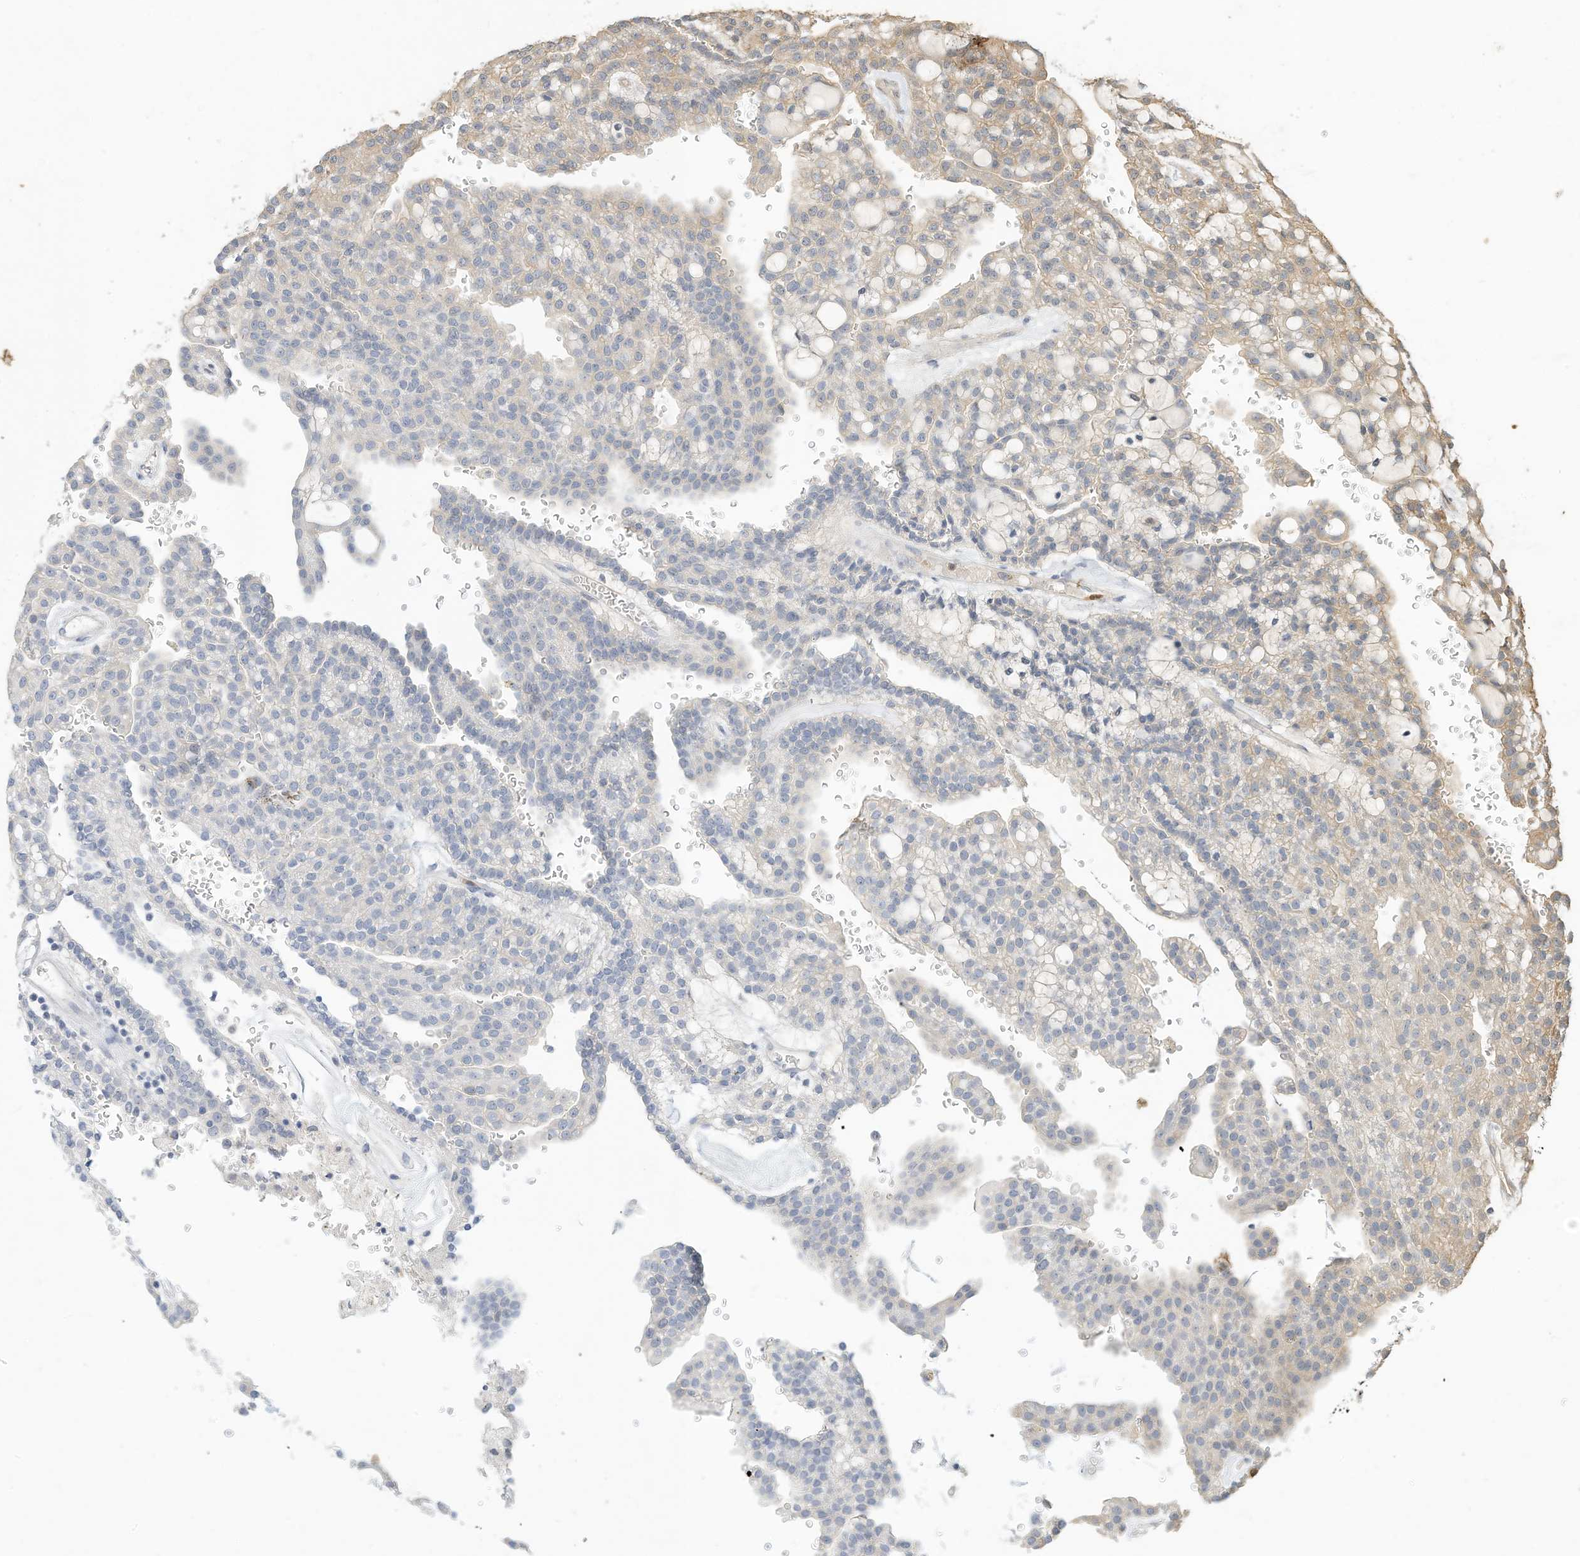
{"staining": {"intensity": "weak", "quantity": "<25%", "location": "cytoplasmic/membranous"}, "tissue": "renal cancer", "cell_type": "Tumor cells", "image_type": "cancer", "snomed": [{"axis": "morphology", "description": "Adenocarcinoma, NOS"}, {"axis": "topography", "description": "Kidney"}], "caption": "Immunohistochemical staining of human renal cancer reveals no significant staining in tumor cells. (IHC, brightfield microscopy, high magnification).", "gene": "OFD1", "patient": {"sex": "male", "age": 63}}